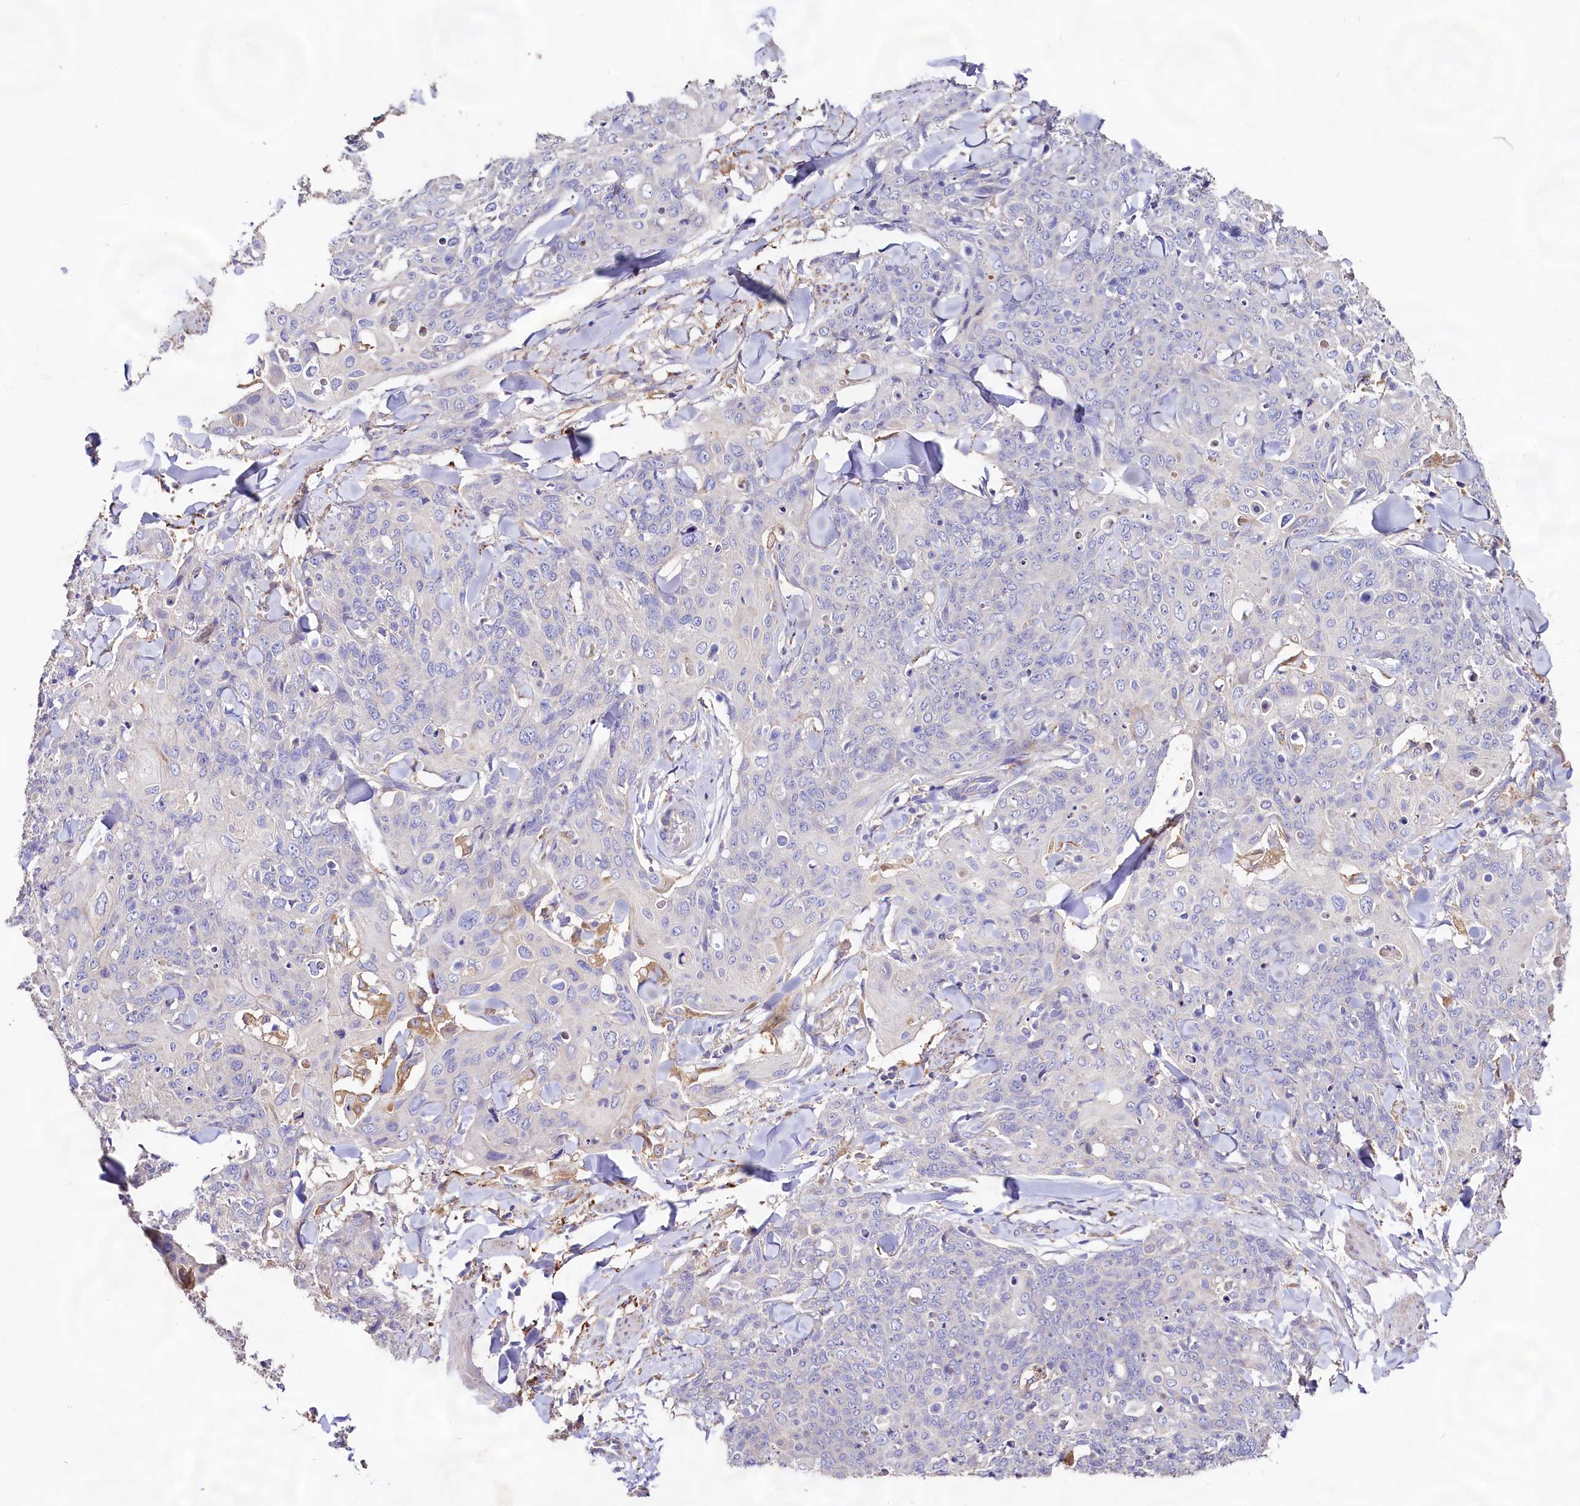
{"staining": {"intensity": "negative", "quantity": "none", "location": "none"}, "tissue": "skin cancer", "cell_type": "Tumor cells", "image_type": "cancer", "snomed": [{"axis": "morphology", "description": "Squamous cell carcinoma, NOS"}, {"axis": "topography", "description": "Skin"}, {"axis": "topography", "description": "Vulva"}], "caption": "A histopathology image of human skin cancer (squamous cell carcinoma) is negative for staining in tumor cells.", "gene": "DMXL2", "patient": {"sex": "female", "age": 85}}